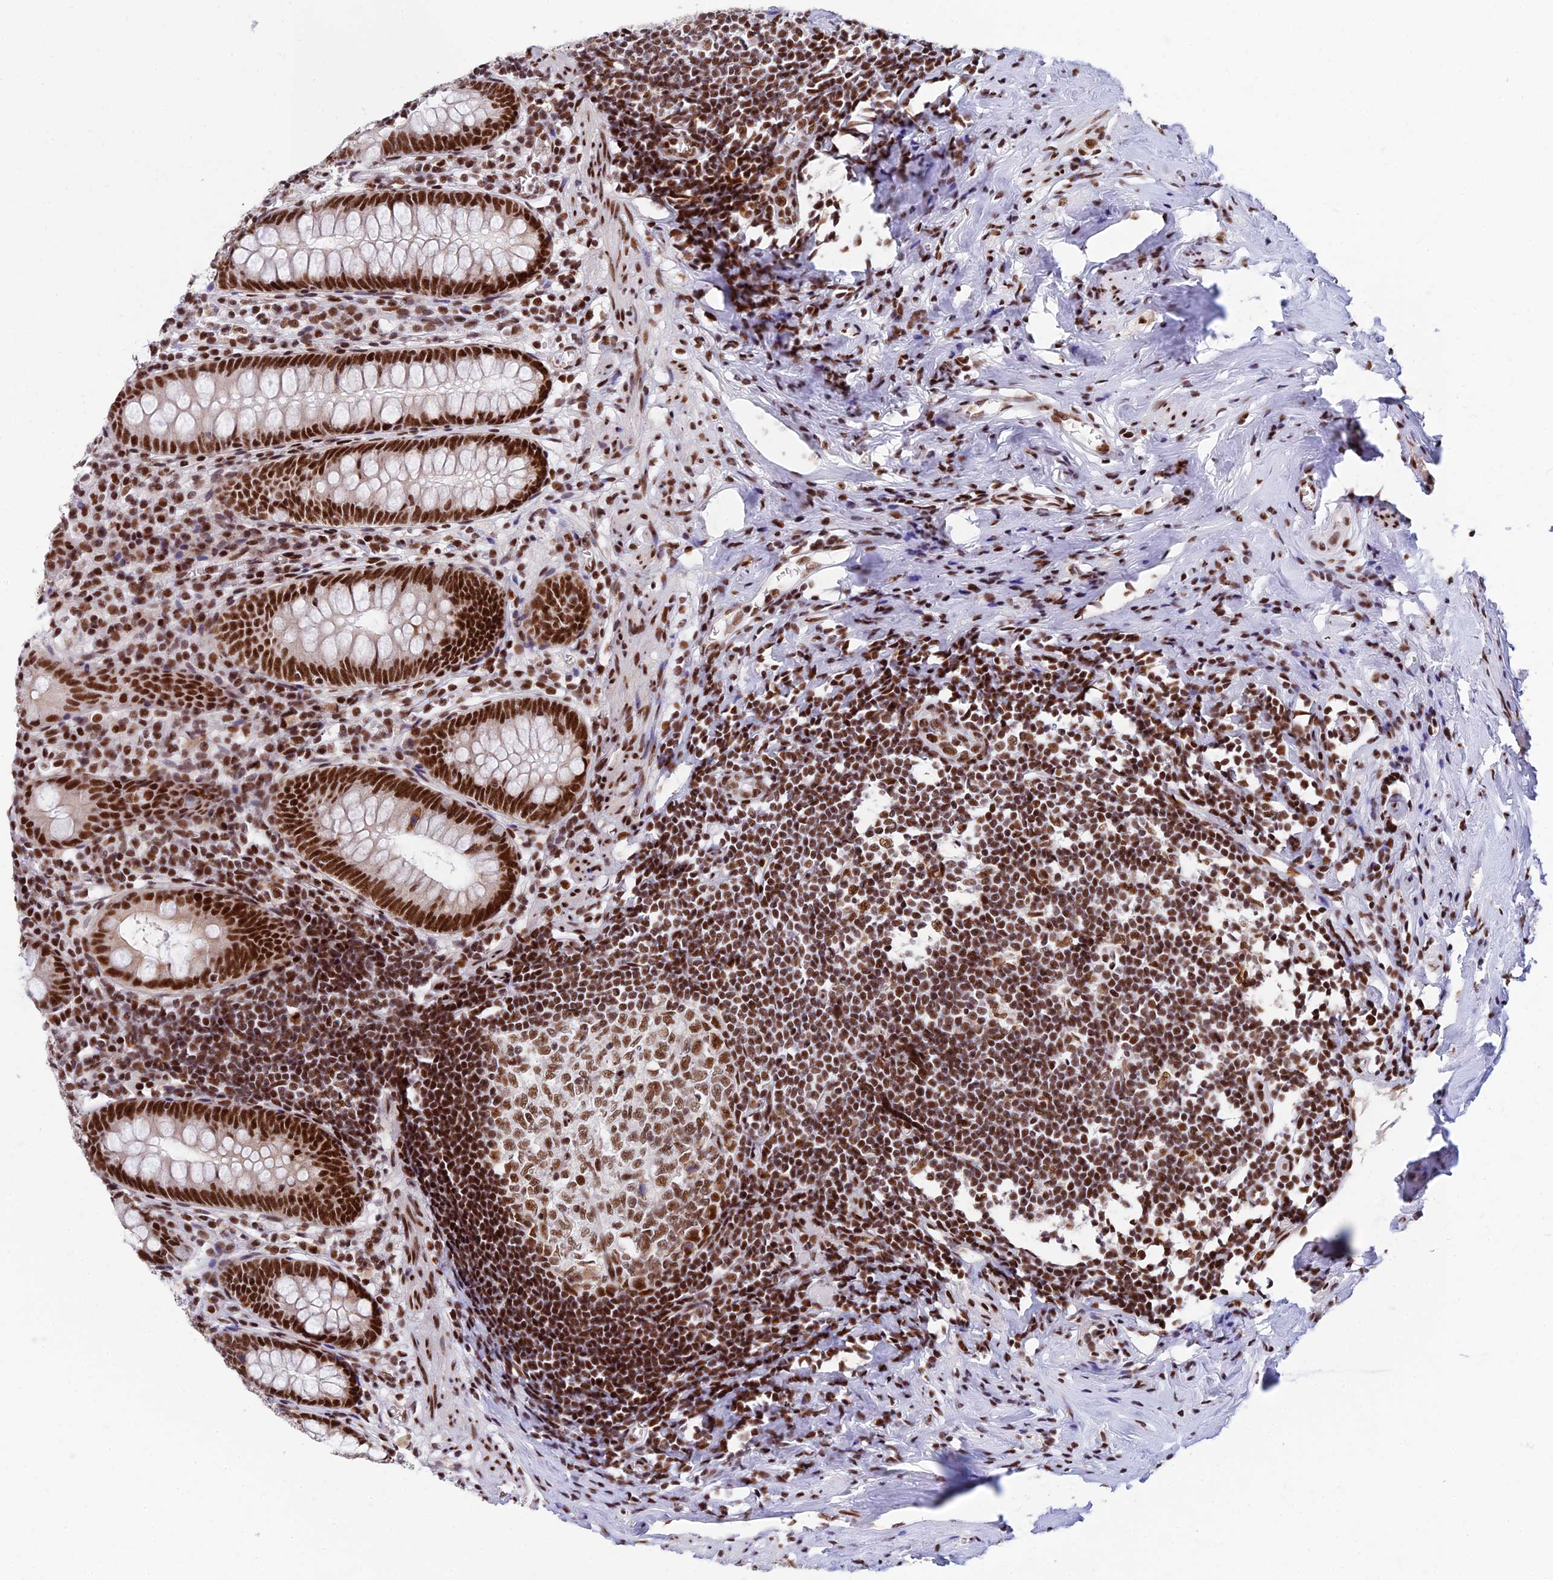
{"staining": {"intensity": "strong", "quantity": ">75%", "location": "nuclear"}, "tissue": "appendix", "cell_type": "Glandular cells", "image_type": "normal", "snomed": [{"axis": "morphology", "description": "Normal tissue, NOS"}, {"axis": "topography", "description": "Appendix"}], "caption": "The image shows staining of unremarkable appendix, revealing strong nuclear protein expression (brown color) within glandular cells.", "gene": "USP22", "patient": {"sex": "female", "age": 51}}